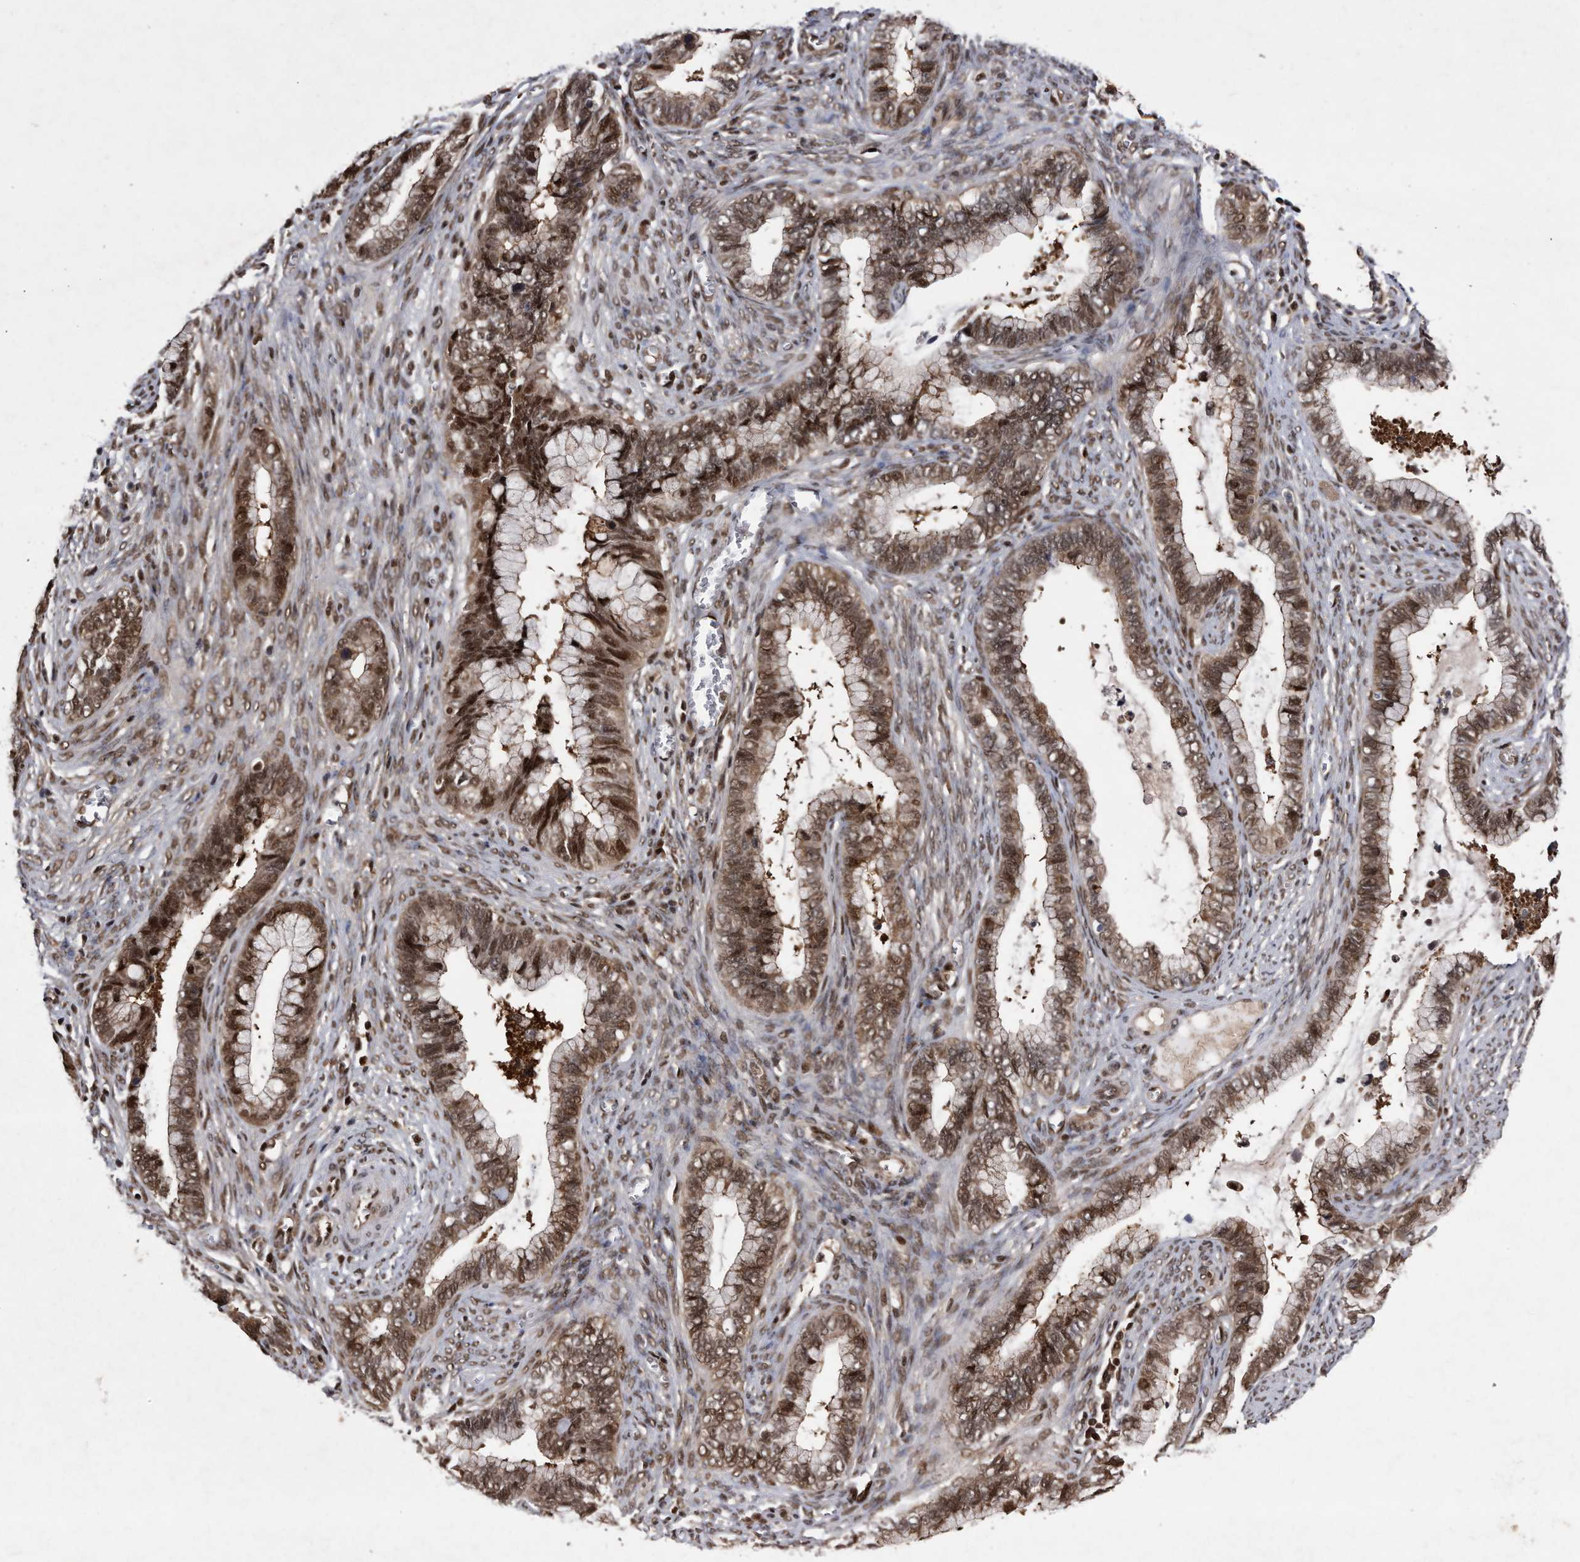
{"staining": {"intensity": "moderate", "quantity": ">75%", "location": "cytoplasmic/membranous,nuclear"}, "tissue": "cervical cancer", "cell_type": "Tumor cells", "image_type": "cancer", "snomed": [{"axis": "morphology", "description": "Adenocarcinoma, NOS"}, {"axis": "topography", "description": "Cervix"}], "caption": "IHC of adenocarcinoma (cervical) shows medium levels of moderate cytoplasmic/membranous and nuclear staining in approximately >75% of tumor cells. The protein is stained brown, and the nuclei are stained in blue (DAB (3,3'-diaminobenzidine) IHC with brightfield microscopy, high magnification).", "gene": "RAD23B", "patient": {"sex": "female", "age": 44}}